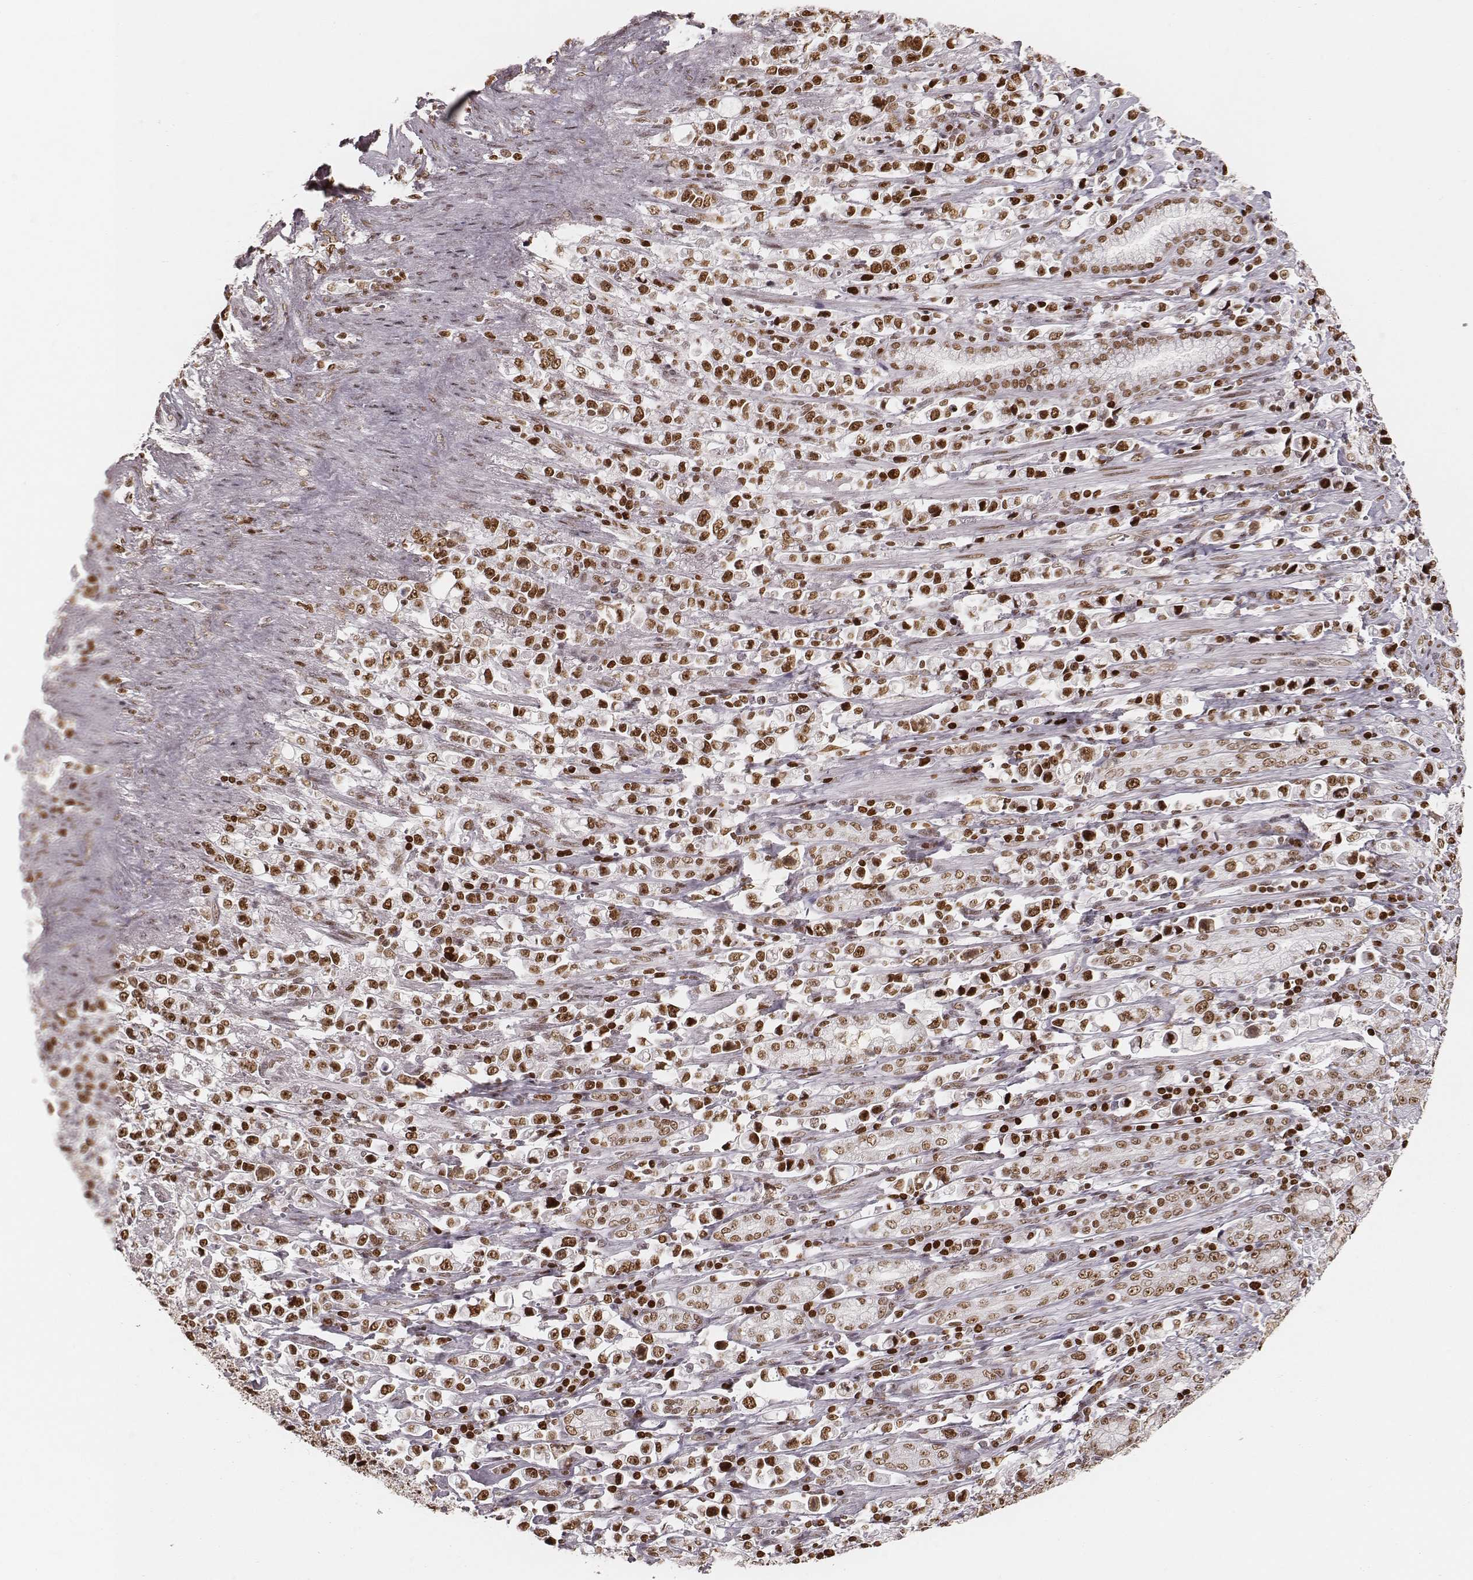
{"staining": {"intensity": "strong", "quantity": ">75%", "location": "nuclear"}, "tissue": "stomach cancer", "cell_type": "Tumor cells", "image_type": "cancer", "snomed": [{"axis": "morphology", "description": "Adenocarcinoma, NOS"}, {"axis": "topography", "description": "Stomach"}], "caption": "Immunohistochemical staining of stomach cancer demonstrates high levels of strong nuclear protein positivity in approximately >75% of tumor cells.", "gene": "PARP1", "patient": {"sex": "male", "age": 63}}